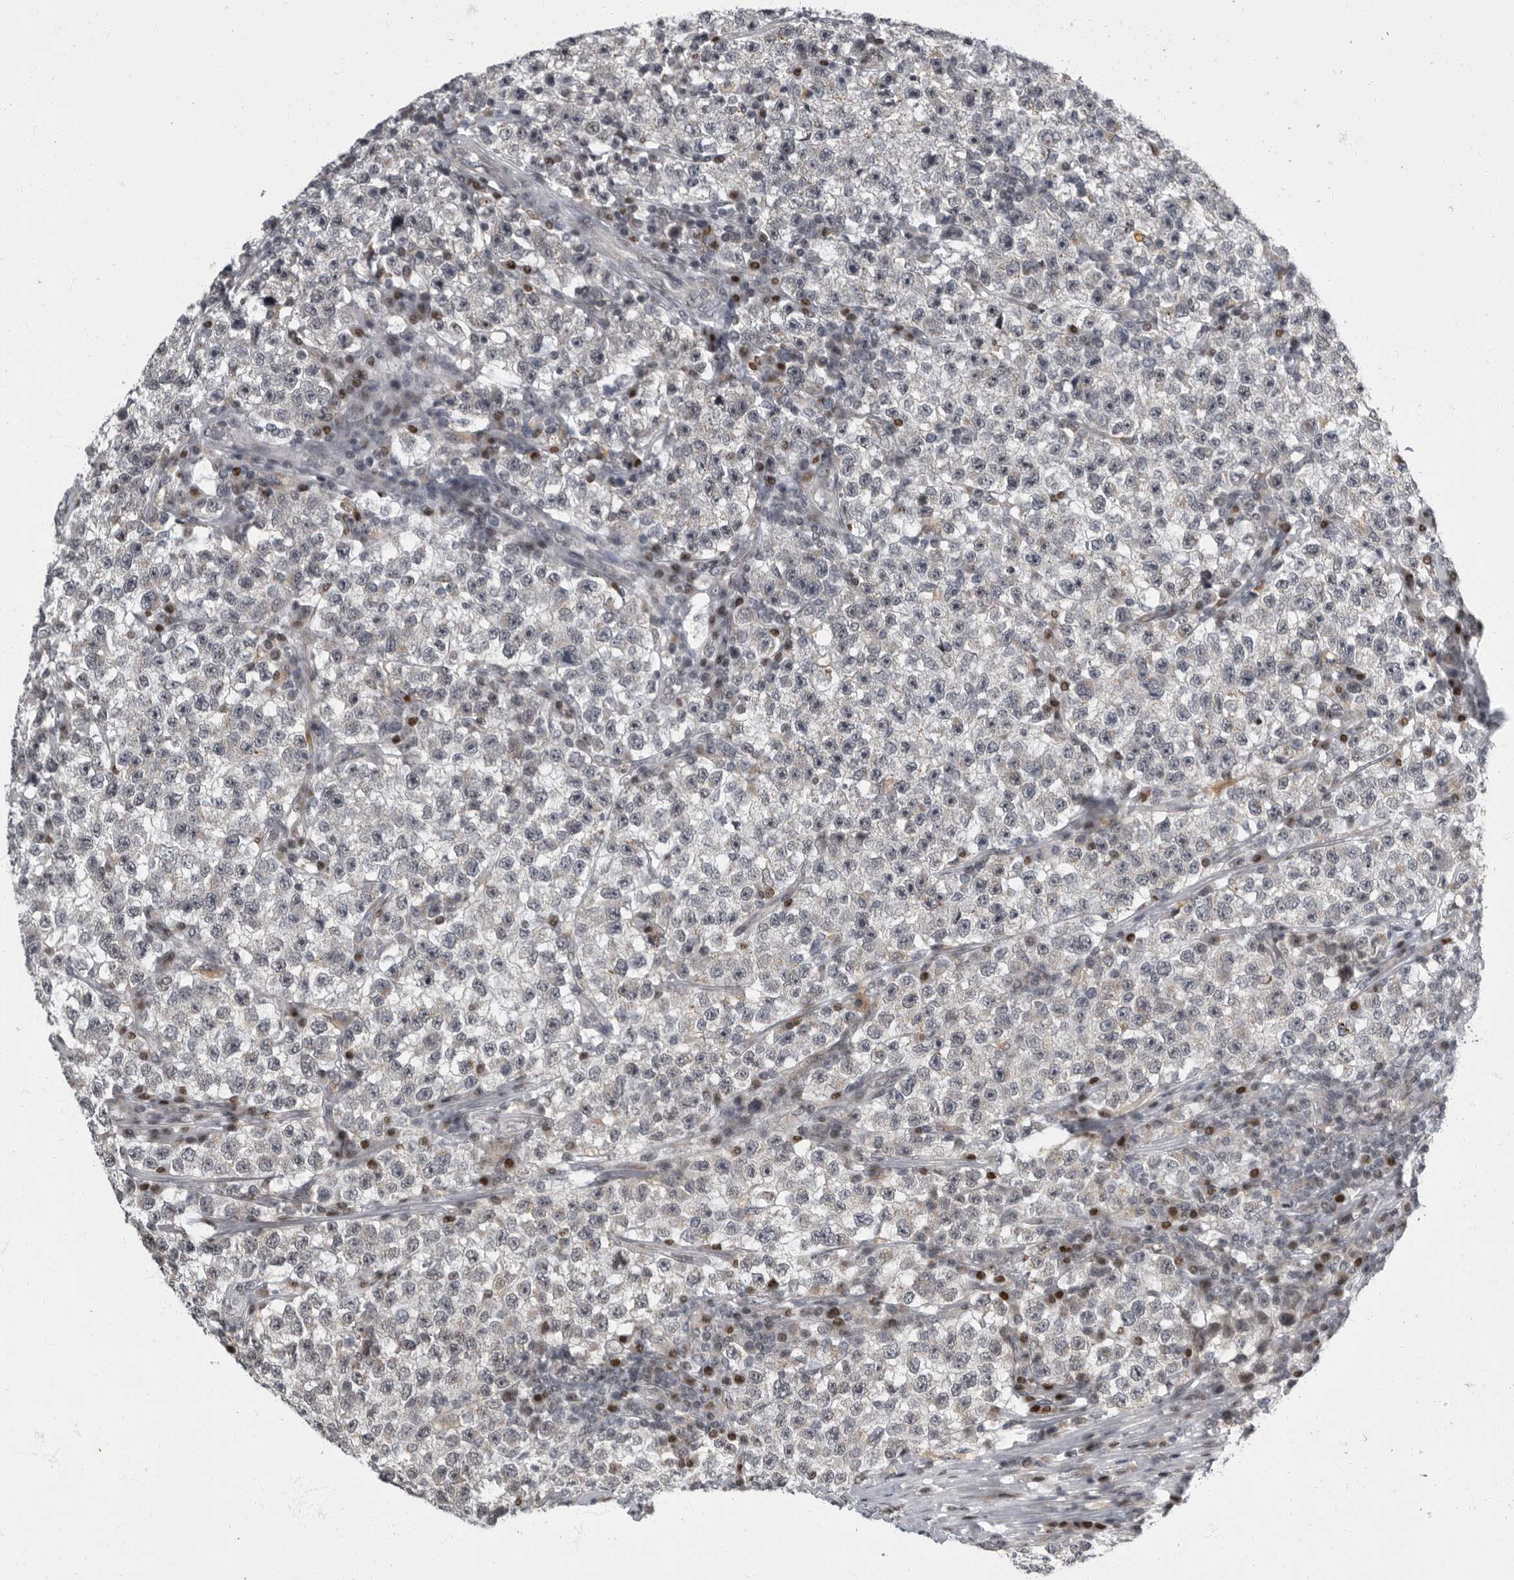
{"staining": {"intensity": "negative", "quantity": "none", "location": "none"}, "tissue": "testis cancer", "cell_type": "Tumor cells", "image_type": "cancer", "snomed": [{"axis": "morphology", "description": "Seminoma, NOS"}, {"axis": "topography", "description": "Testis"}], "caption": "Tumor cells show no significant protein positivity in testis seminoma. Nuclei are stained in blue.", "gene": "EVI5", "patient": {"sex": "male", "age": 22}}